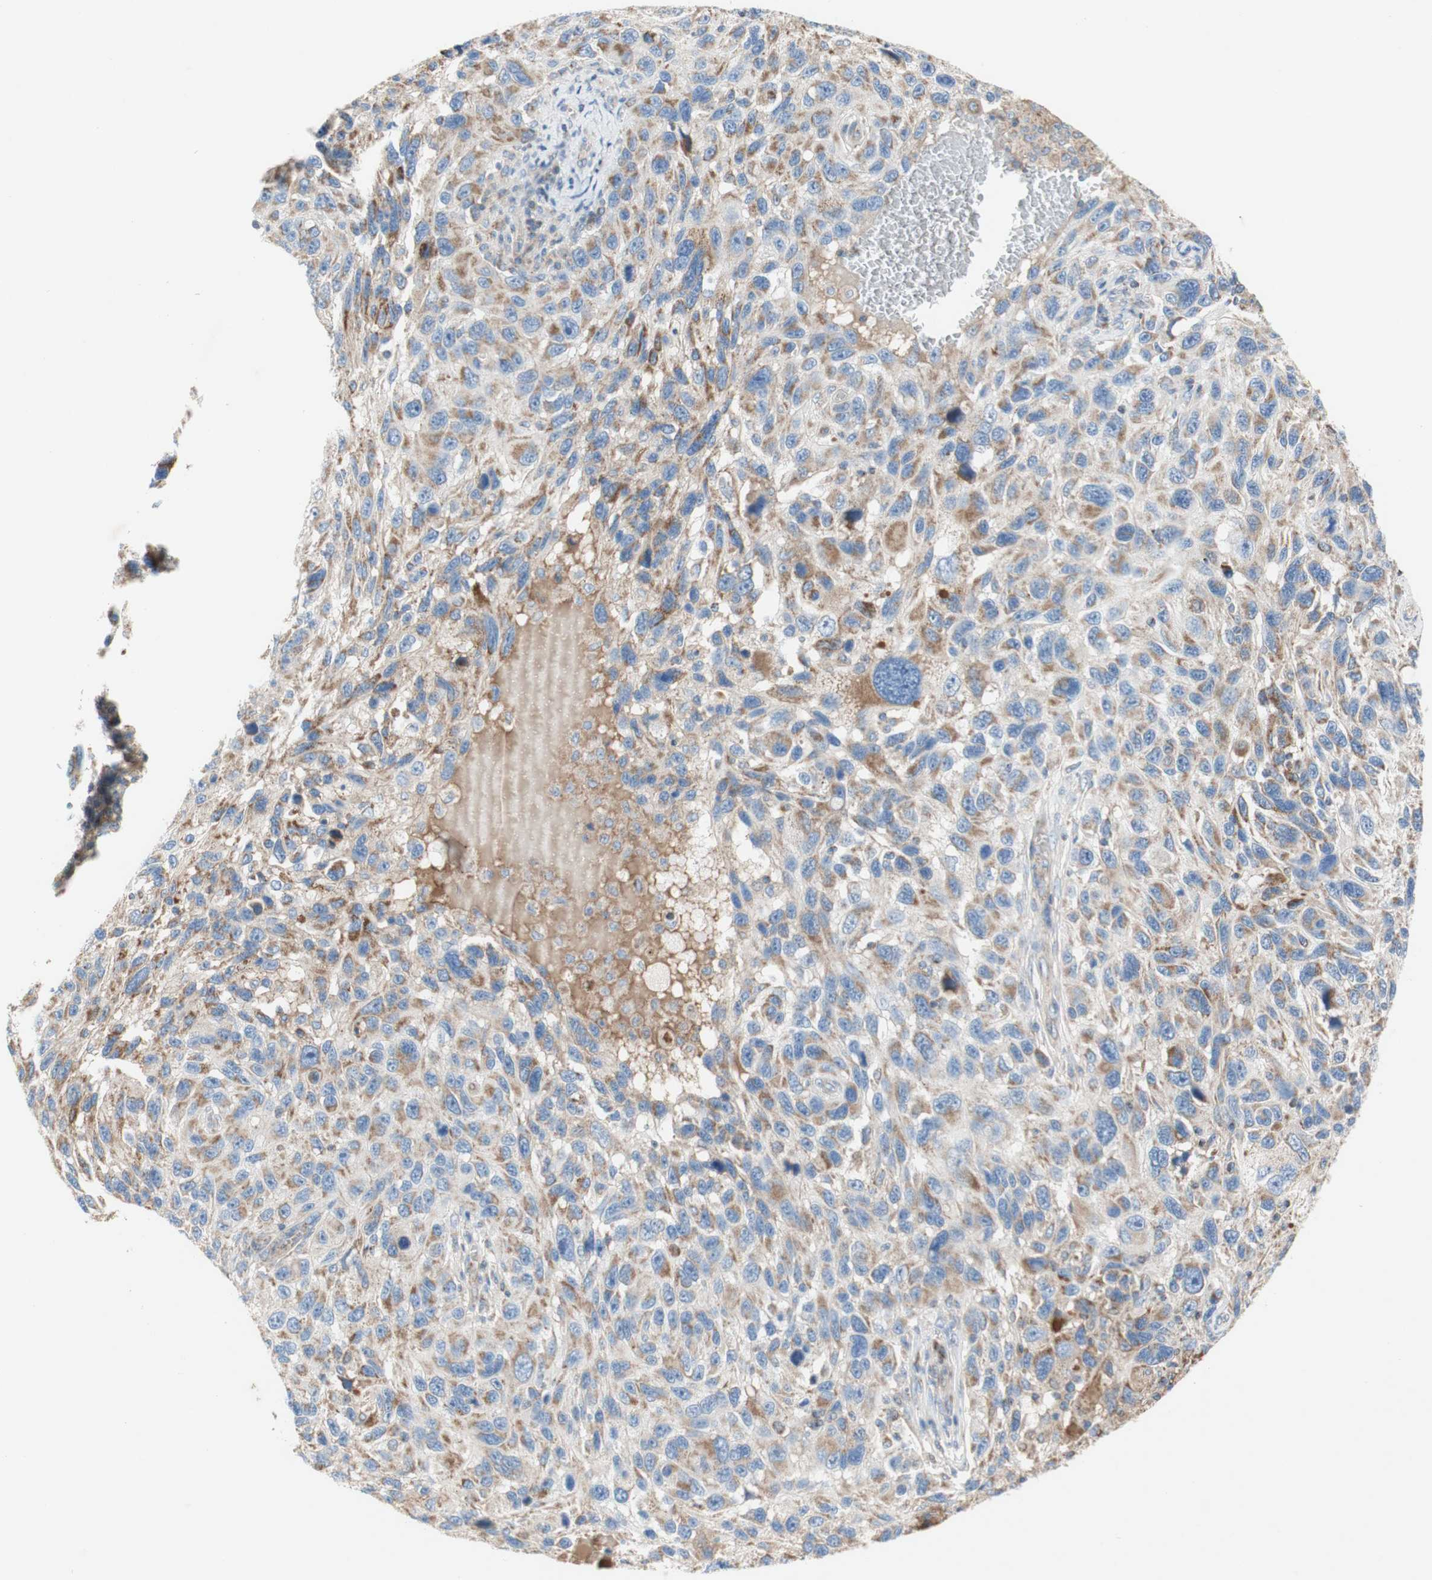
{"staining": {"intensity": "weak", "quantity": ">75%", "location": "cytoplasmic/membranous"}, "tissue": "melanoma", "cell_type": "Tumor cells", "image_type": "cancer", "snomed": [{"axis": "morphology", "description": "Malignant melanoma, NOS"}, {"axis": "topography", "description": "Skin"}], "caption": "Brown immunohistochemical staining in human malignant melanoma shows weak cytoplasmic/membranous expression in approximately >75% of tumor cells.", "gene": "SDHB", "patient": {"sex": "male", "age": 53}}